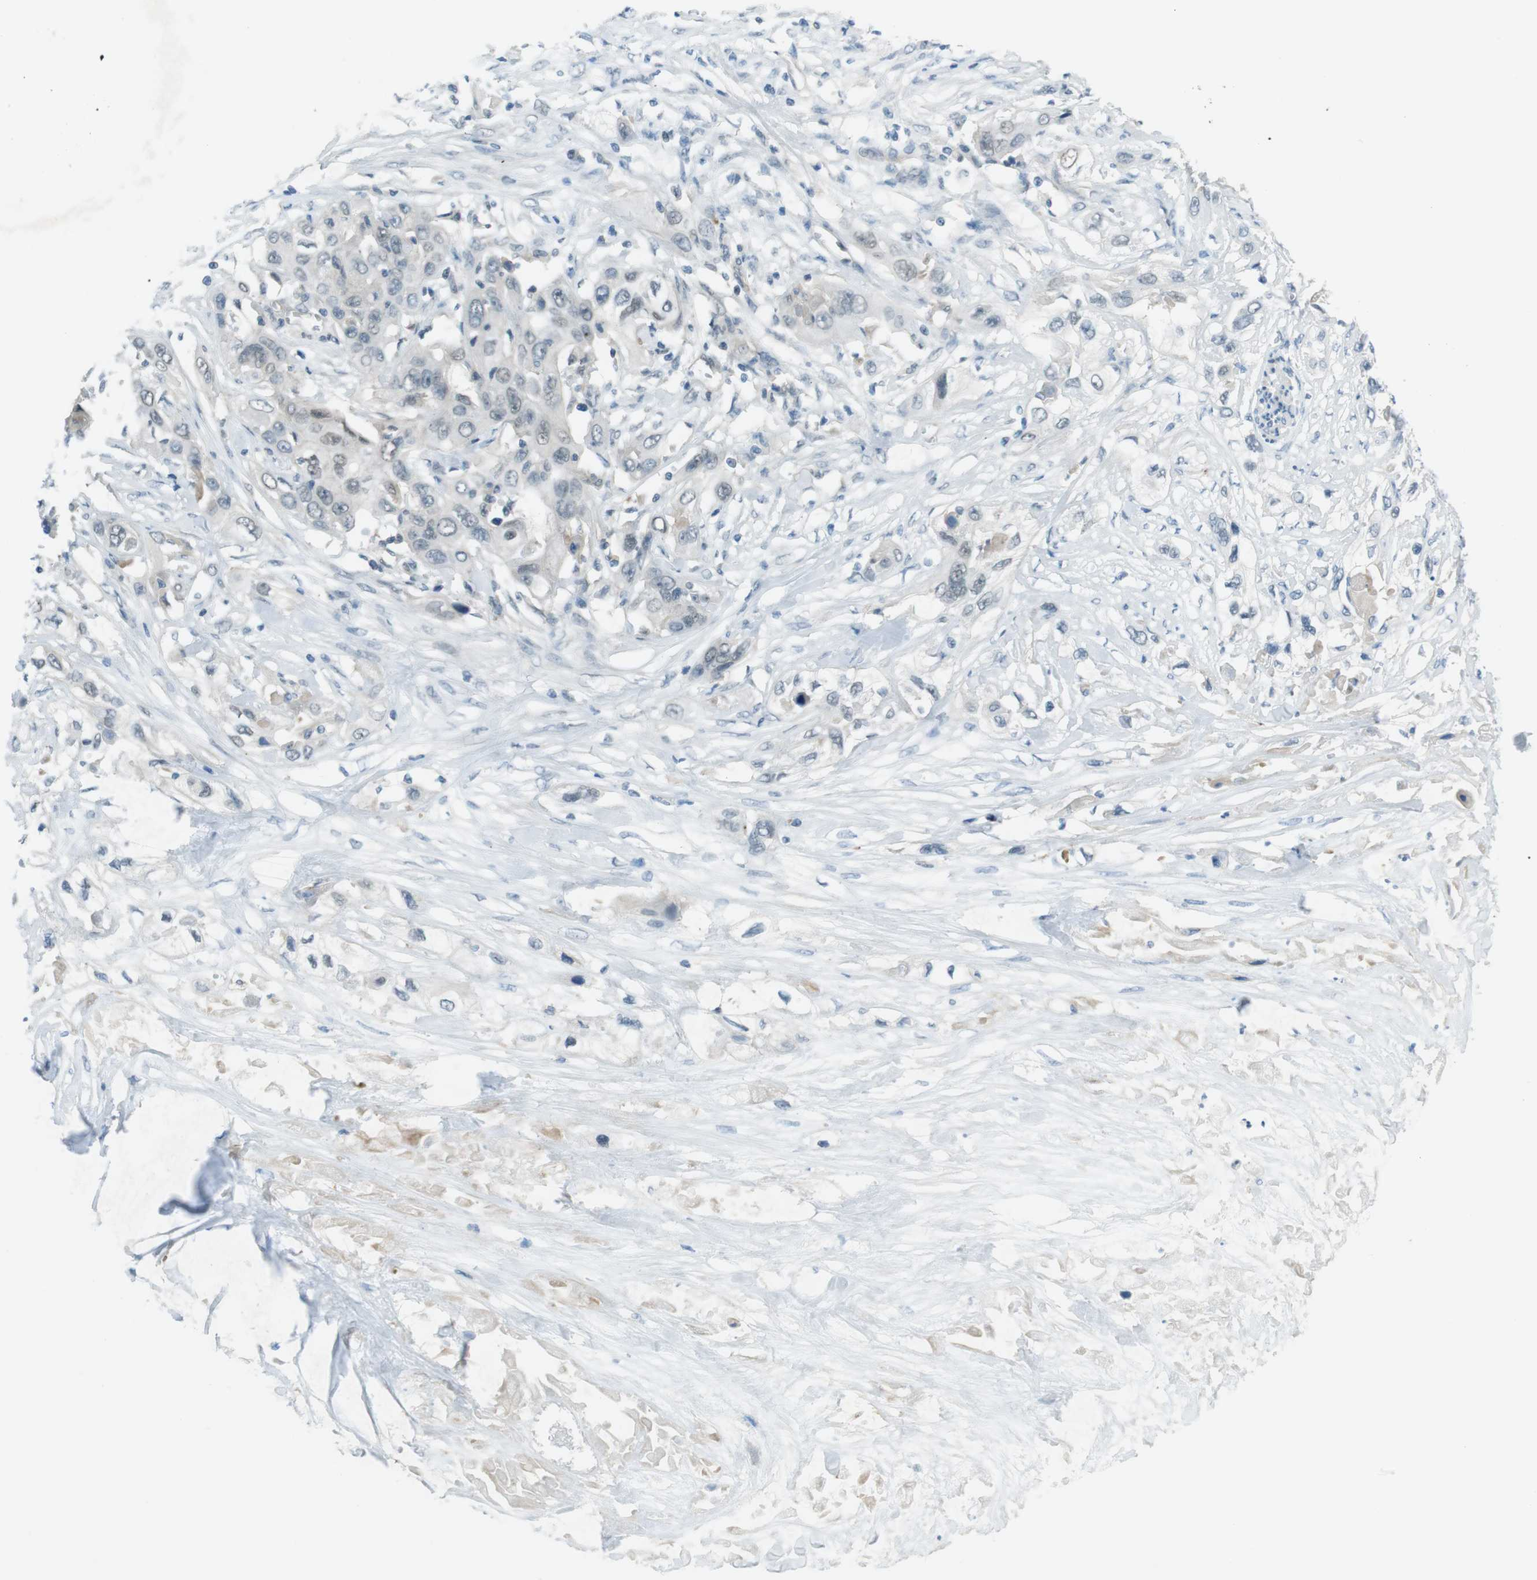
{"staining": {"intensity": "negative", "quantity": "none", "location": "none"}, "tissue": "pancreatic cancer", "cell_type": "Tumor cells", "image_type": "cancer", "snomed": [{"axis": "morphology", "description": "Adenocarcinoma, NOS"}, {"axis": "topography", "description": "Pancreas"}], "caption": "This is an immunohistochemistry image of human adenocarcinoma (pancreatic). There is no staining in tumor cells.", "gene": "ZDHHC20", "patient": {"sex": "female", "age": 70}}